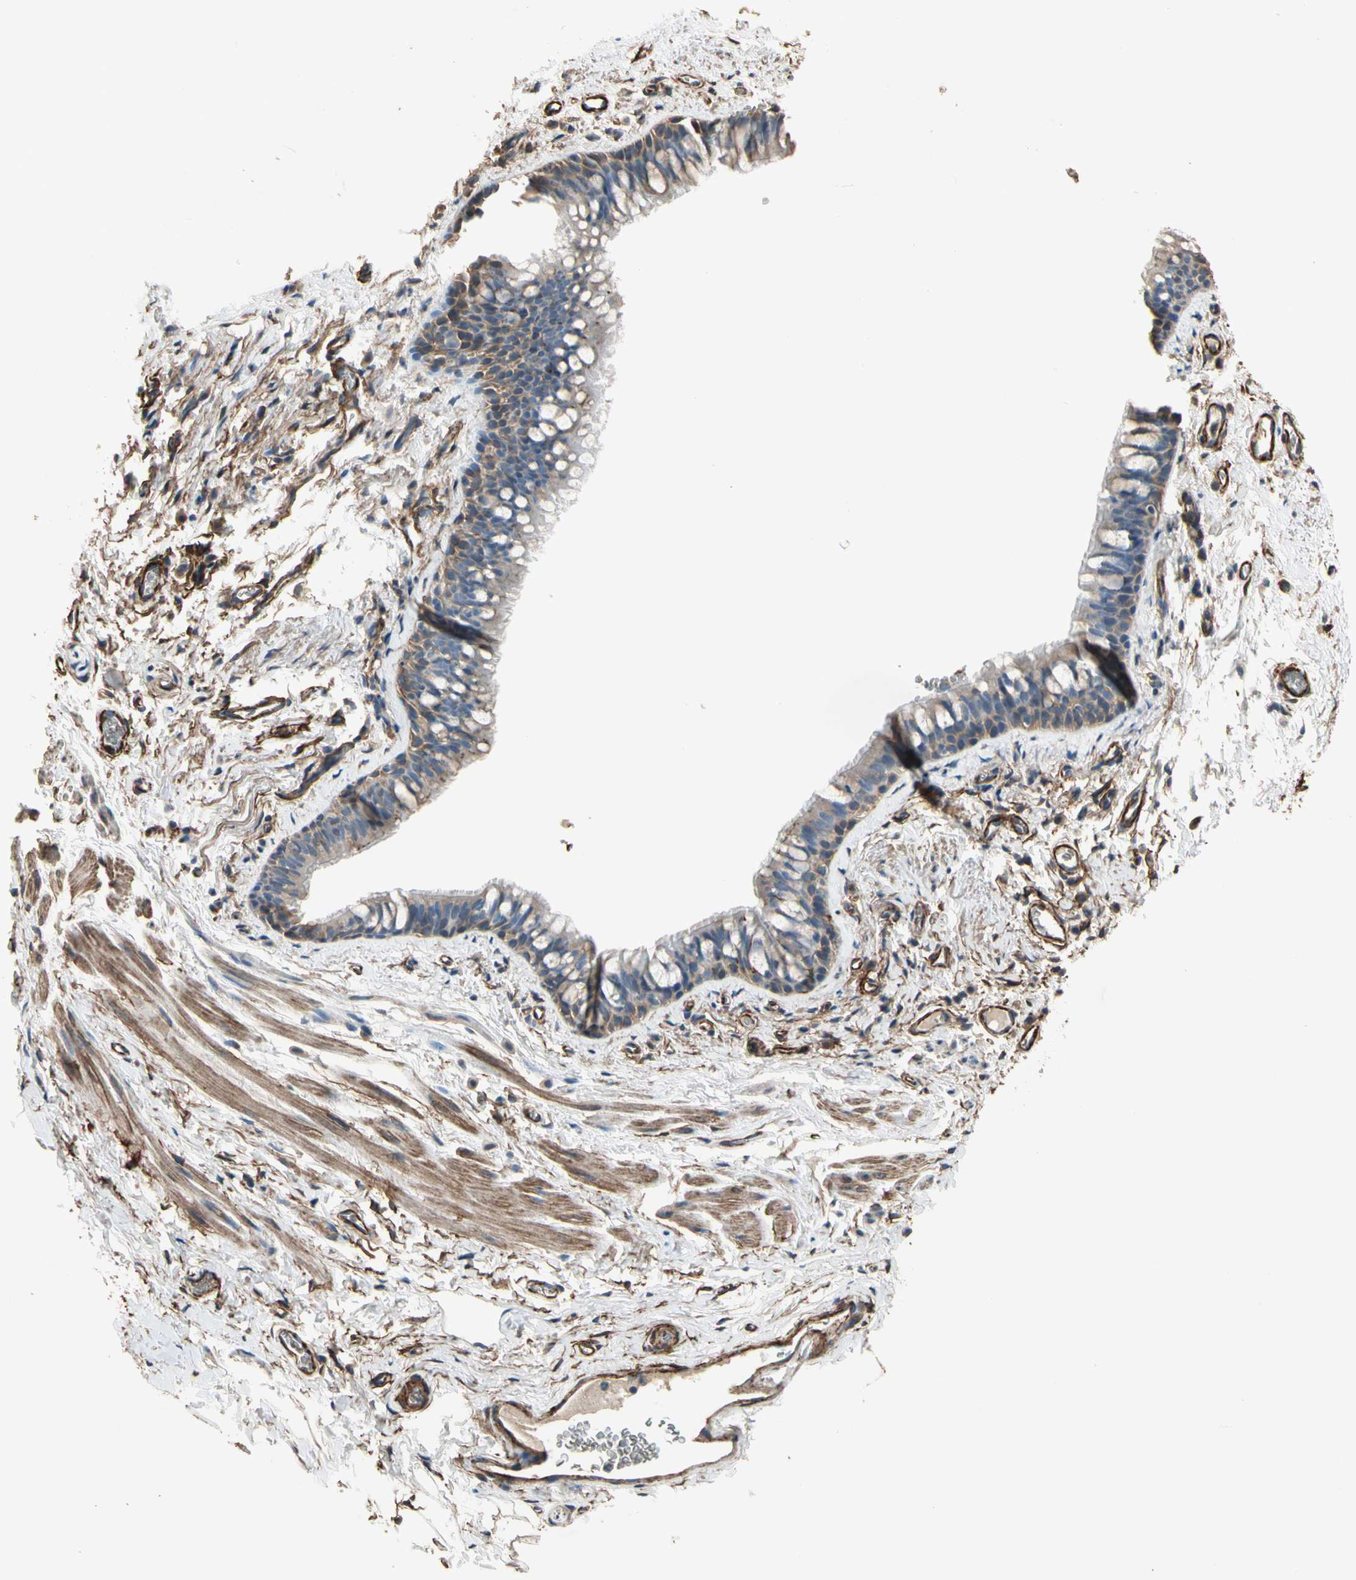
{"staining": {"intensity": "weak", "quantity": ">75%", "location": "cytoplasmic/membranous"}, "tissue": "bronchus", "cell_type": "Respiratory epithelial cells", "image_type": "normal", "snomed": [{"axis": "morphology", "description": "Normal tissue, NOS"}, {"axis": "morphology", "description": "Malignant melanoma, Metastatic site"}, {"axis": "topography", "description": "Bronchus"}, {"axis": "topography", "description": "Lung"}], "caption": "Immunohistochemical staining of unremarkable bronchus demonstrates low levels of weak cytoplasmic/membranous expression in about >75% of respiratory epithelial cells. (Stains: DAB (3,3'-diaminobenzidine) in brown, nuclei in blue, Microscopy: brightfield microscopy at high magnification).", "gene": "SUSD2", "patient": {"sex": "male", "age": 64}}